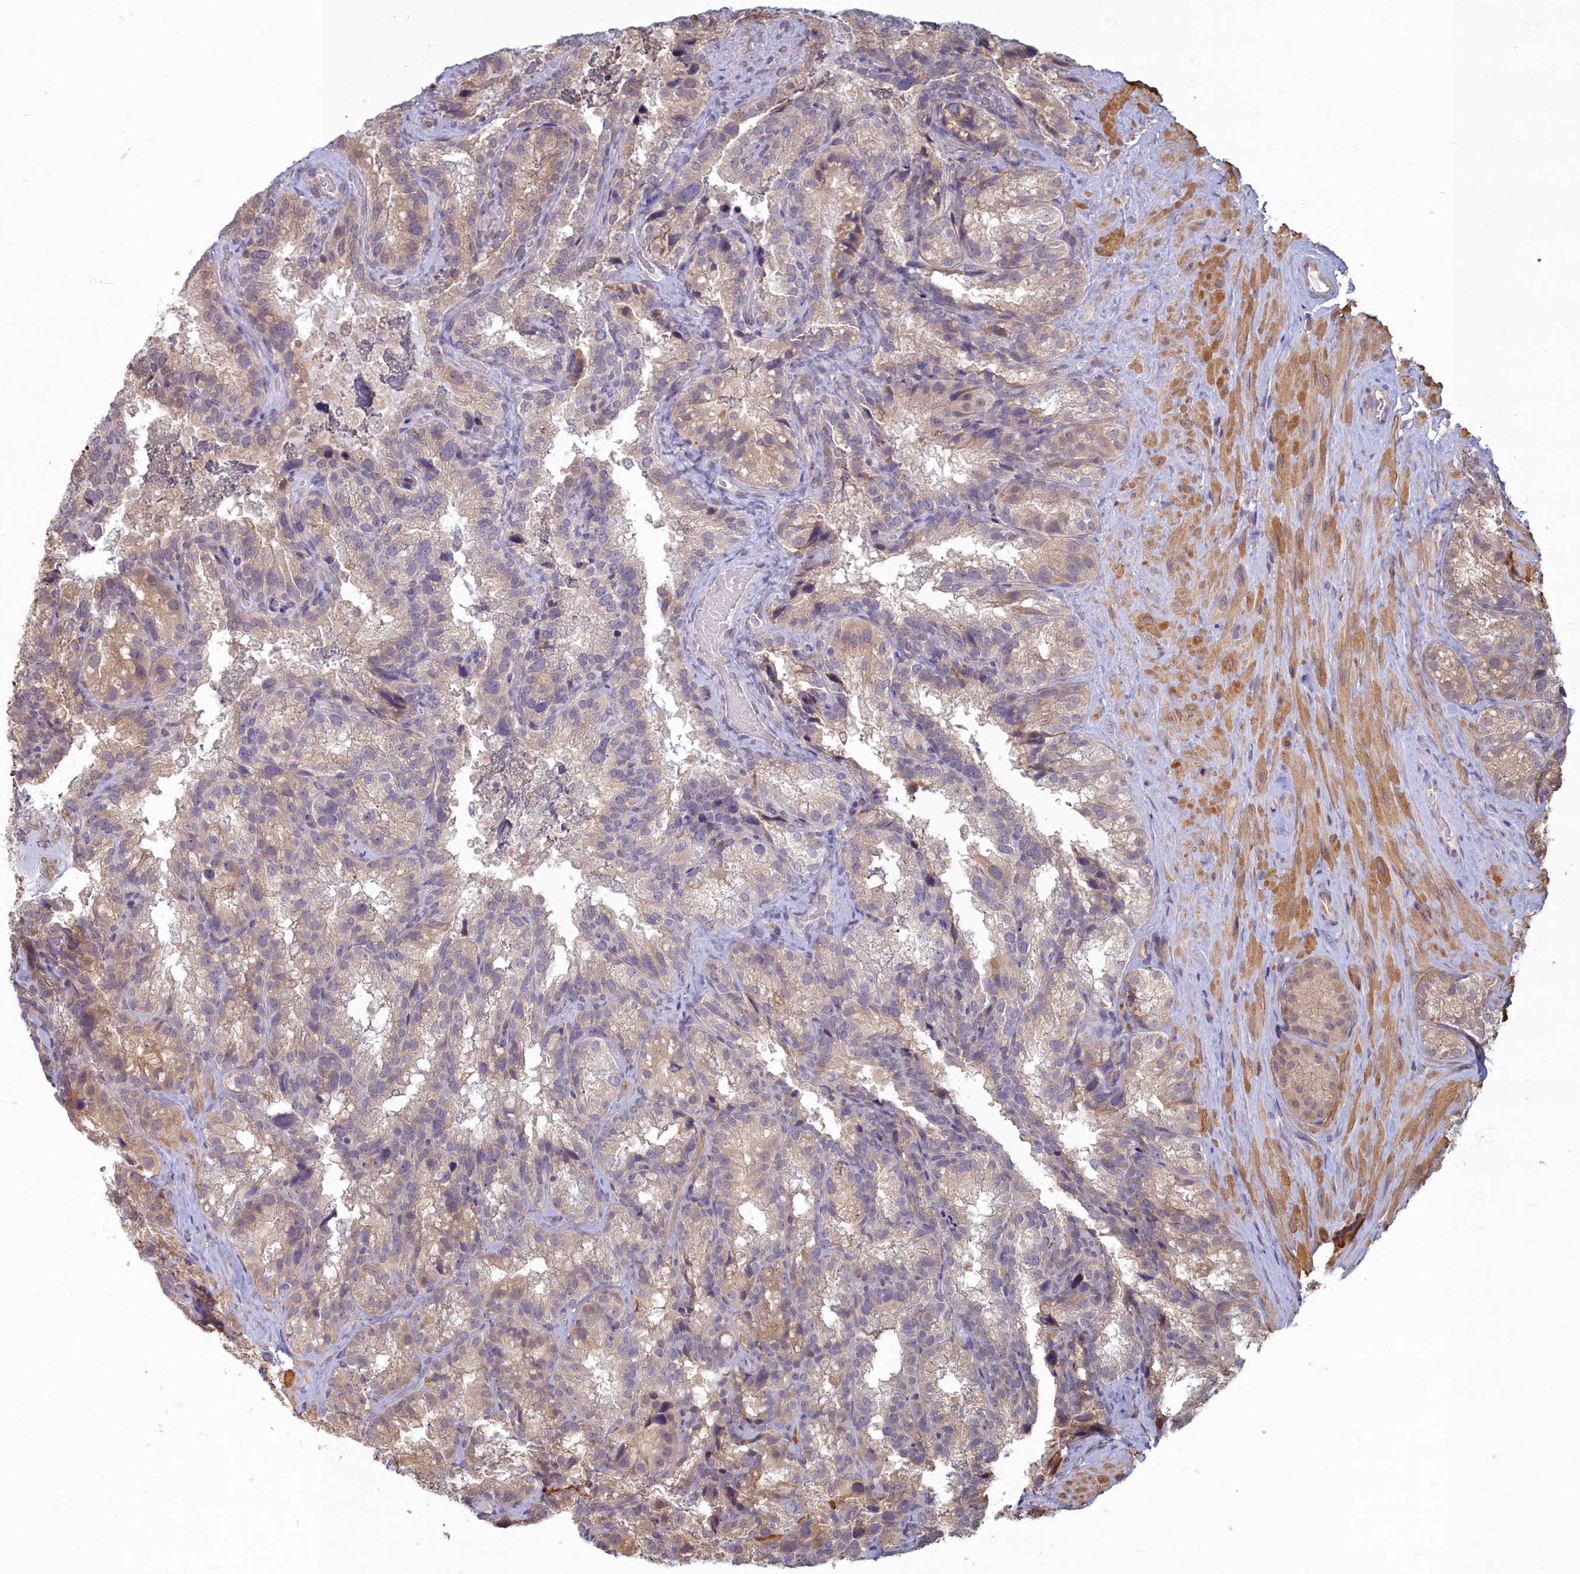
{"staining": {"intensity": "moderate", "quantity": "<25%", "location": "cytoplasmic/membranous"}, "tissue": "seminal vesicle", "cell_type": "Glandular cells", "image_type": "normal", "snomed": [{"axis": "morphology", "description": "Normal tissue, NOS"}, {"axis": "topography", "description": "Seminal veicle"}], "caption": "Immunohistochemical staining of normal seminal vesicle demonstrates <25% levels of moderate cytoplasmic/membranous protein expression in approximately <25% of glandular cells. (Stains: DAB in brown, nuclei in blue, Microscopy: brightfield microscopy at high magnification).", "gene": "MAK16", "patient": {"sex": "male", "age": 58}}